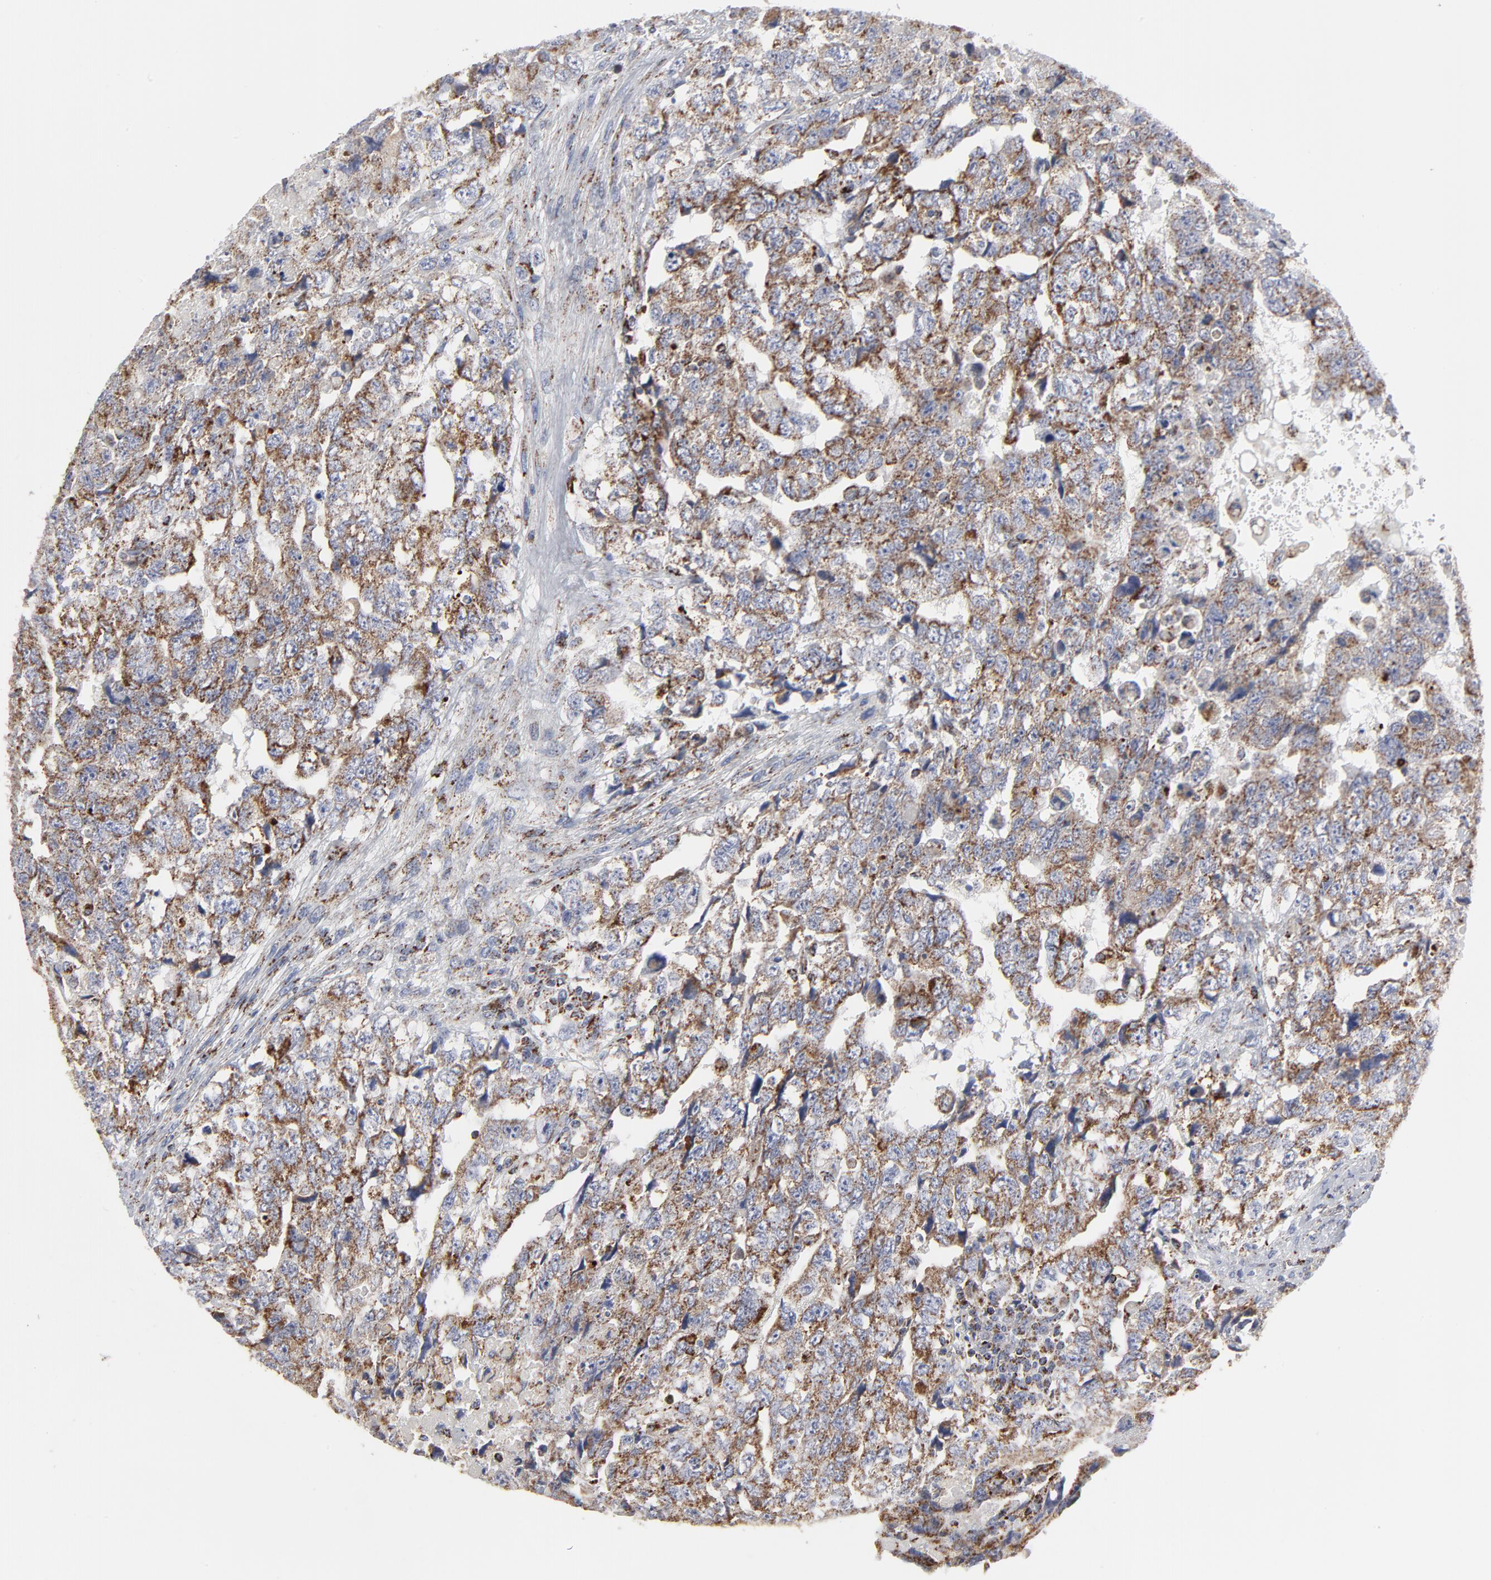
{"staining": {"intensity": "weak", "quantity": ">75%", "location": "cytoplasmic/membranous"}, "tissue": "testis cancer", "cell_type": "Tumor cells", "image_type": "cancer", "snomed": [{"axis": "morphology", "description": "Carcinoma, Embryonal, NOS"}, {"axis": "topography", "description": "Testis"}], "caption": "The photomicrograph exhibits a brown stain indicating the presence of a protein in the cytoplasmic/membranous of tumor cells in testis cancer.", "gene": "TXNRD2", "patient": {"sex": "male", "age": 36}}